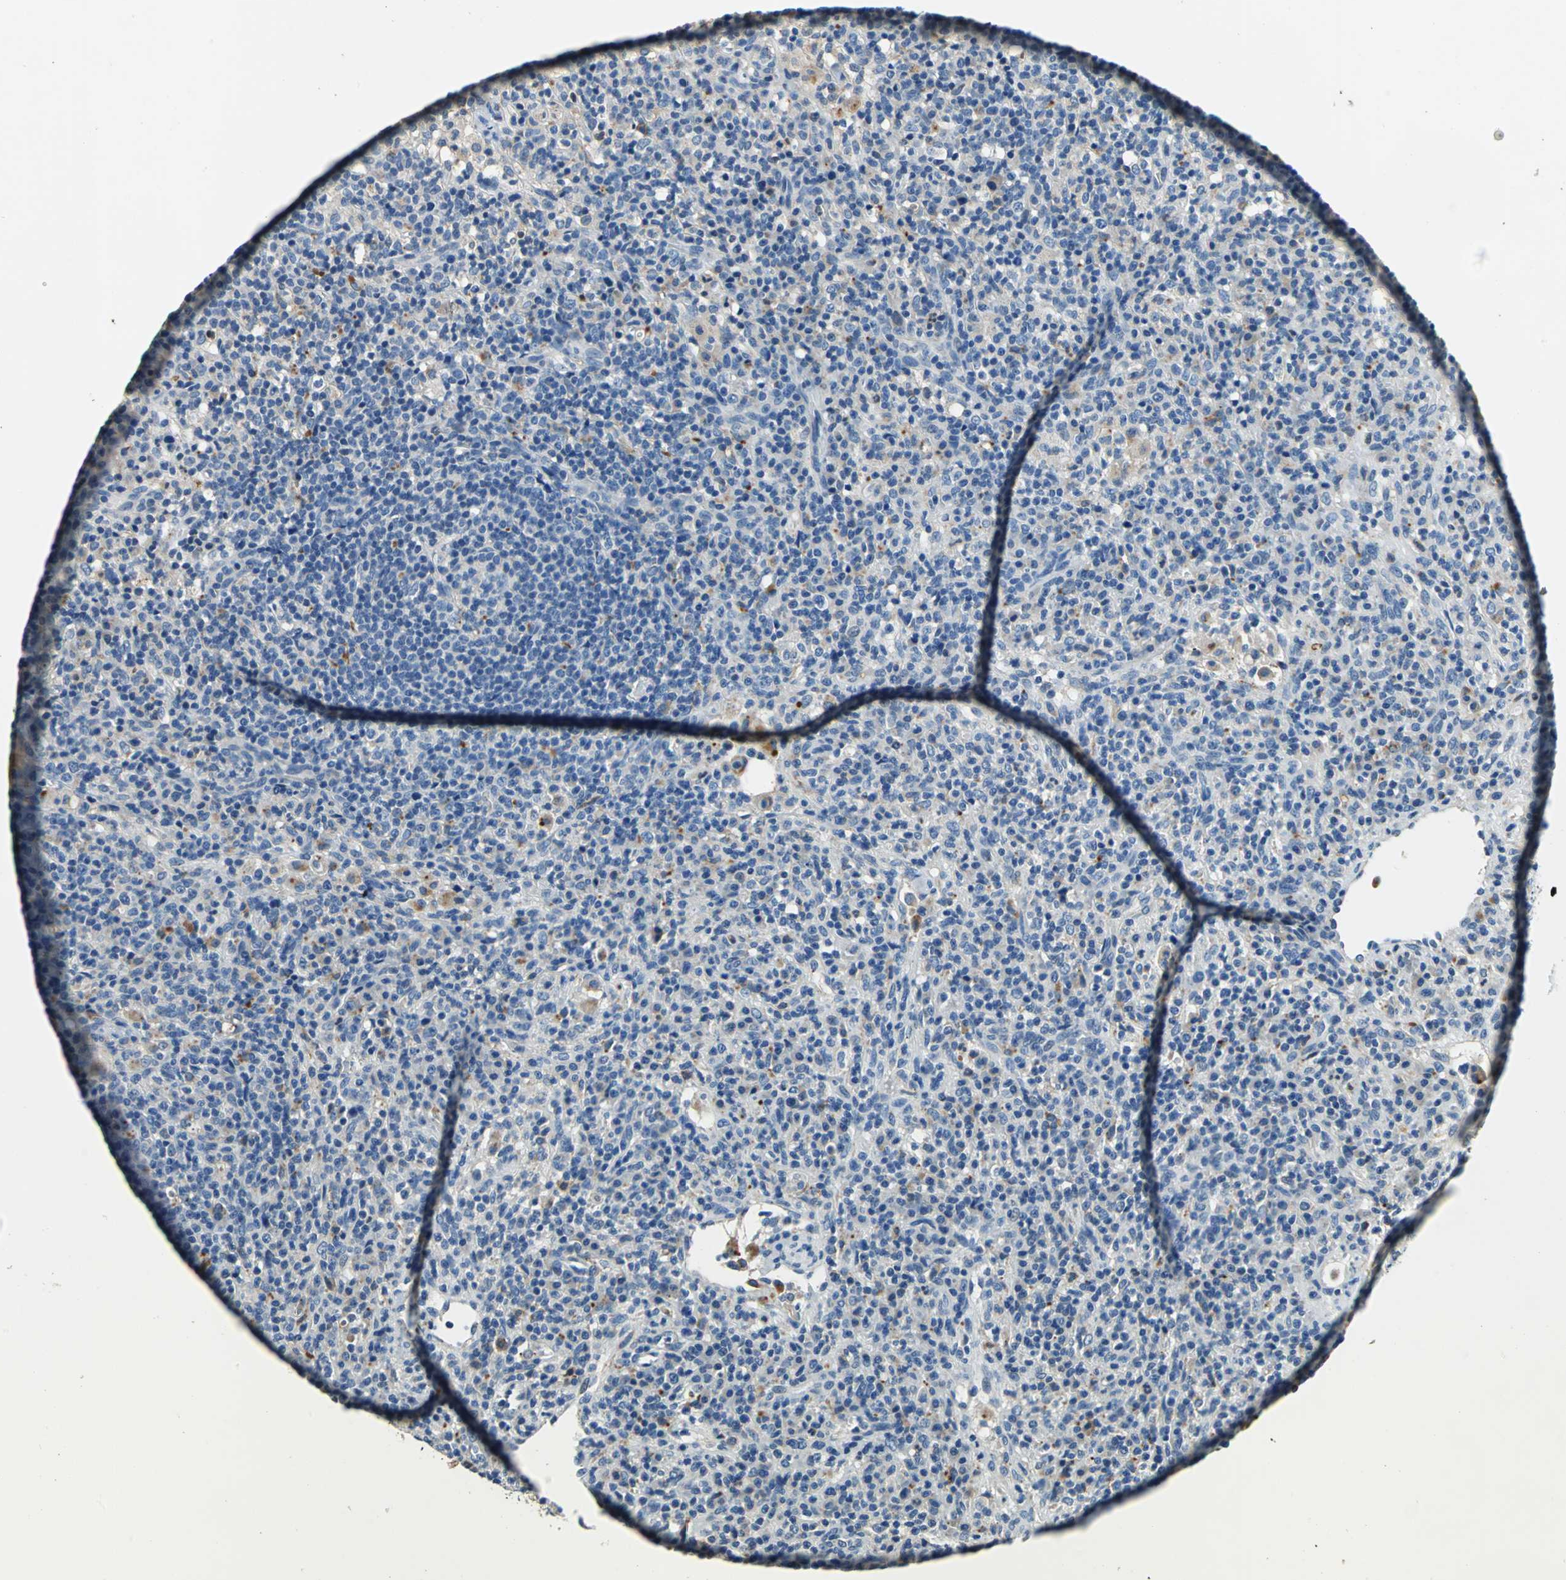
{"staining": {"intensity": "negative", "quantity": "none", "location": "none"}, "tissue": "lymphoma", "cell_type": "Tumor cells", "image_type": "cancer", "snomed": [{"axis": "morphology", "description": "Hodgkin's disease, NOS"}, {"axis": "topography", "description": "Lymph node"}], "caption": "Hodgkin's disease was stained to show a protein in brown. There is no significant positivity in tumor cells.", "gene": "RASD2", "patient": {"sex": "male", "age": 65}}